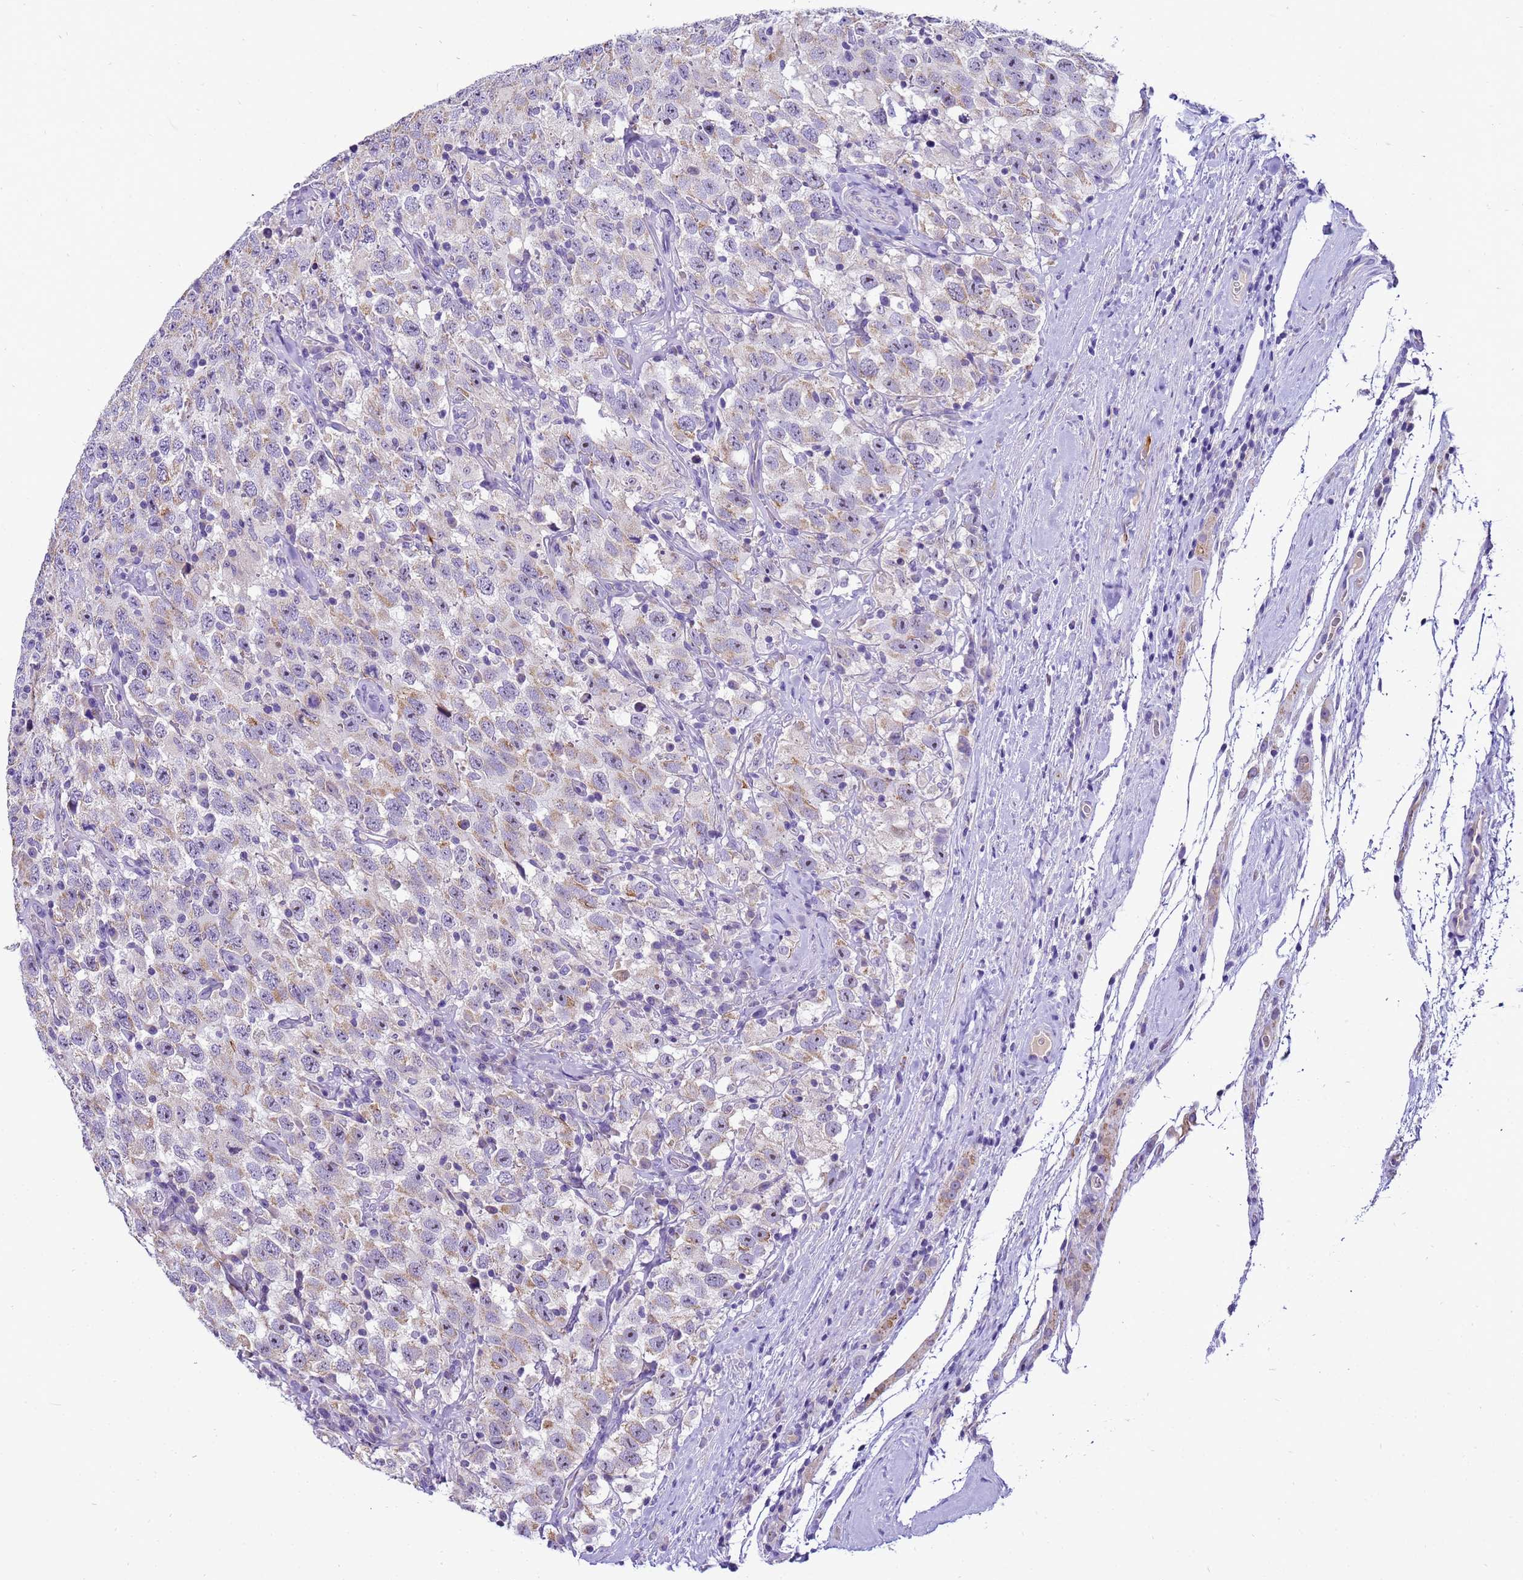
{"staining": {"intensity": "weak", "quantity": "25%-75%", "location": "cytoplasmic/membranous"}, "tissue": "testis cancer", "cell_type": "Tumor cells", "image_type": "cancer", "snomed": [{"axis": "morphology", "description": "Seminoma, NOS"}, {"axis": "topography", "description": "Testis"}], "caption": "Protein staining shows weak cytoplasmic/membranous expression in about 25%-75% of tumor cells in testis cancer.", "gene": "PIEZO2", "patient": {"sex": "male", "age": 41}}